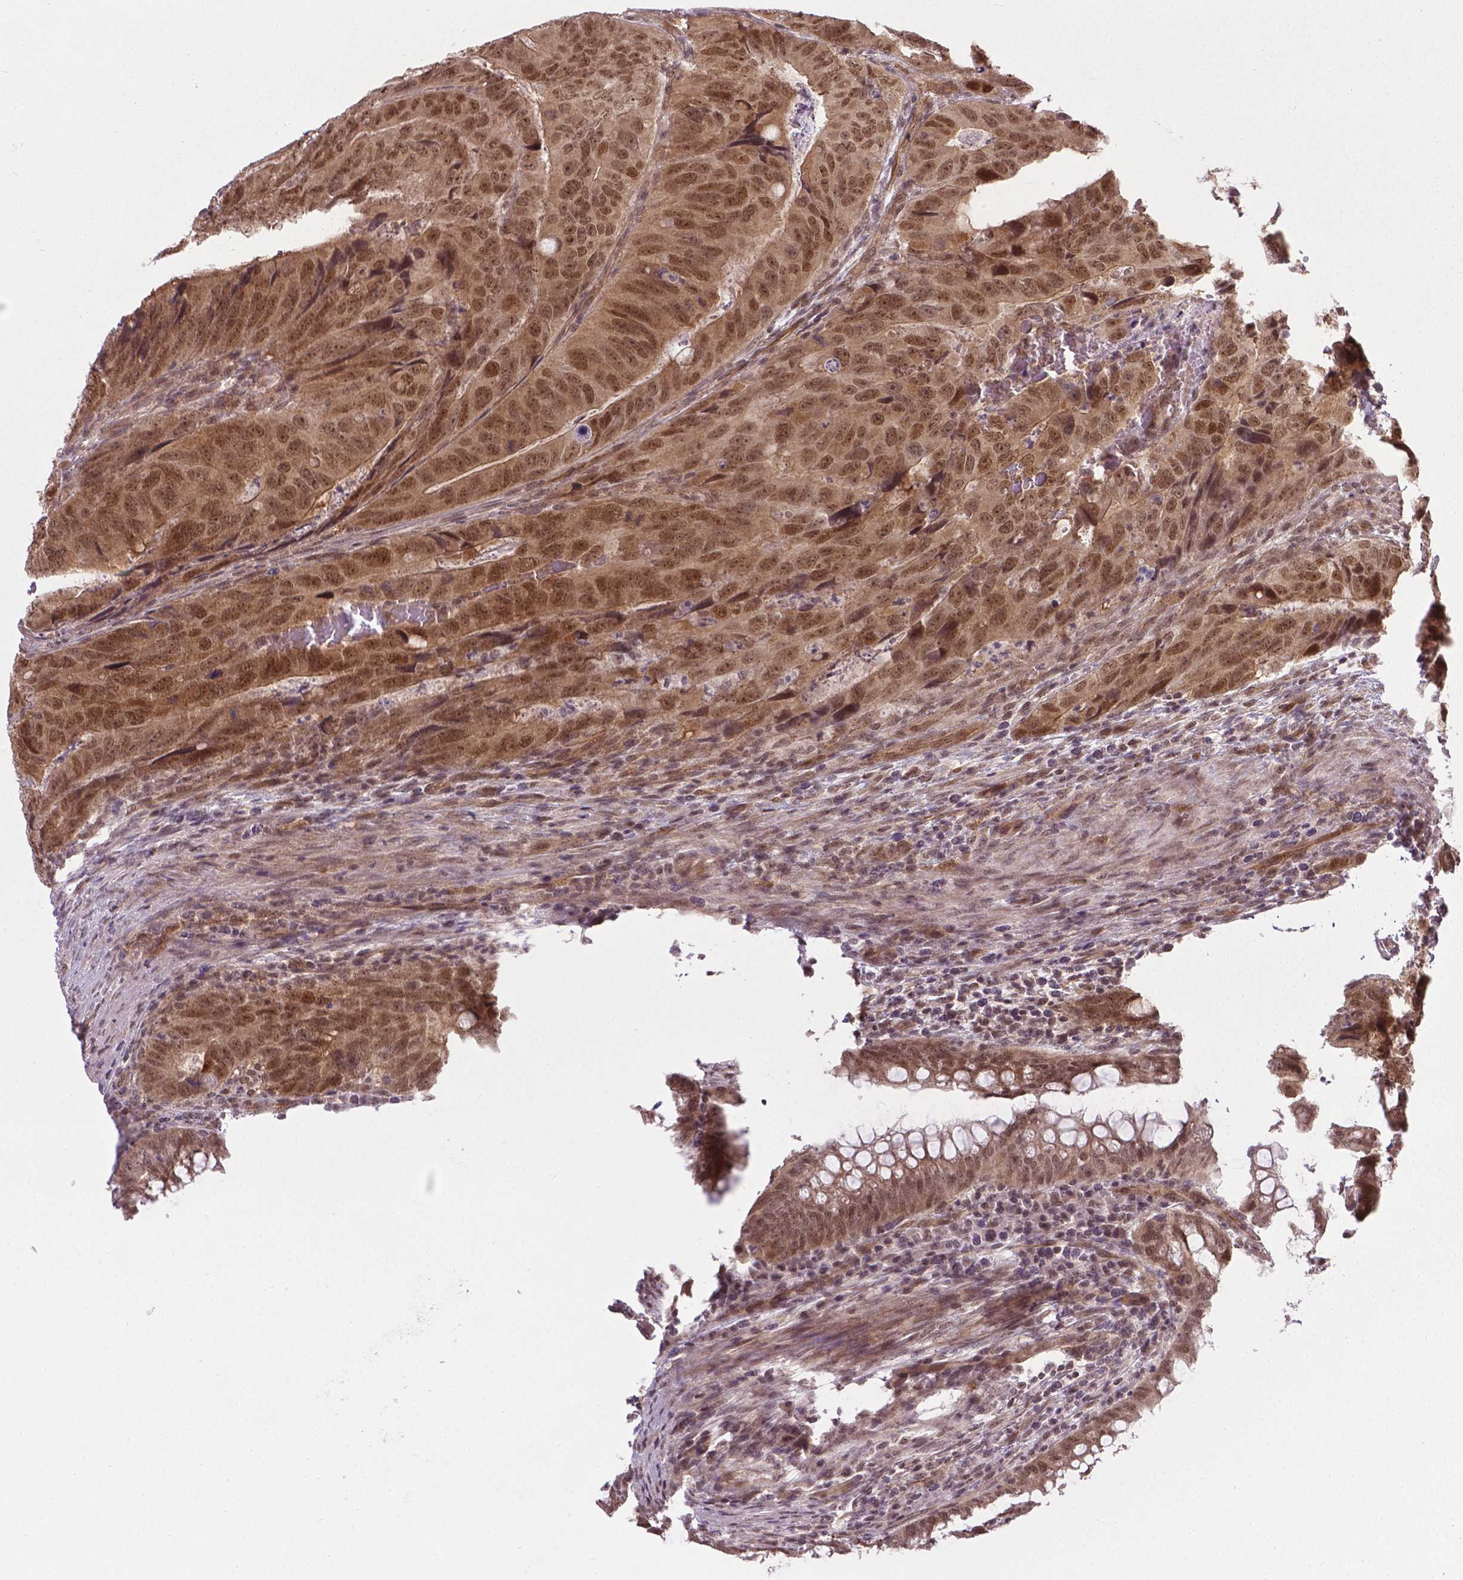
{"staining": {"intensity": "moderate", "quantity": ">75%", "location": "cytoplasmic/membranous,nuclear"}, "tissue": "colorectal cancer", "cell_type": "Tumor cells", "image_type": "cancer", "snomed": [{"axis": "morphology", "description": "Adenocarcinoma, NOS"}, {"axis": "topography", "description": "Colon"}], "caption": "Colorectal adenocarcinoma tissue exhibits moderate cytoplasmic/membranous and nuclear expression in about >75% of tumor cells, visualized by immunohistochemistry. (IHC, brightfield microscopy, high magnification).", "gene": "ANKRD54", "patient": {"sex": "male", "age": 79}}